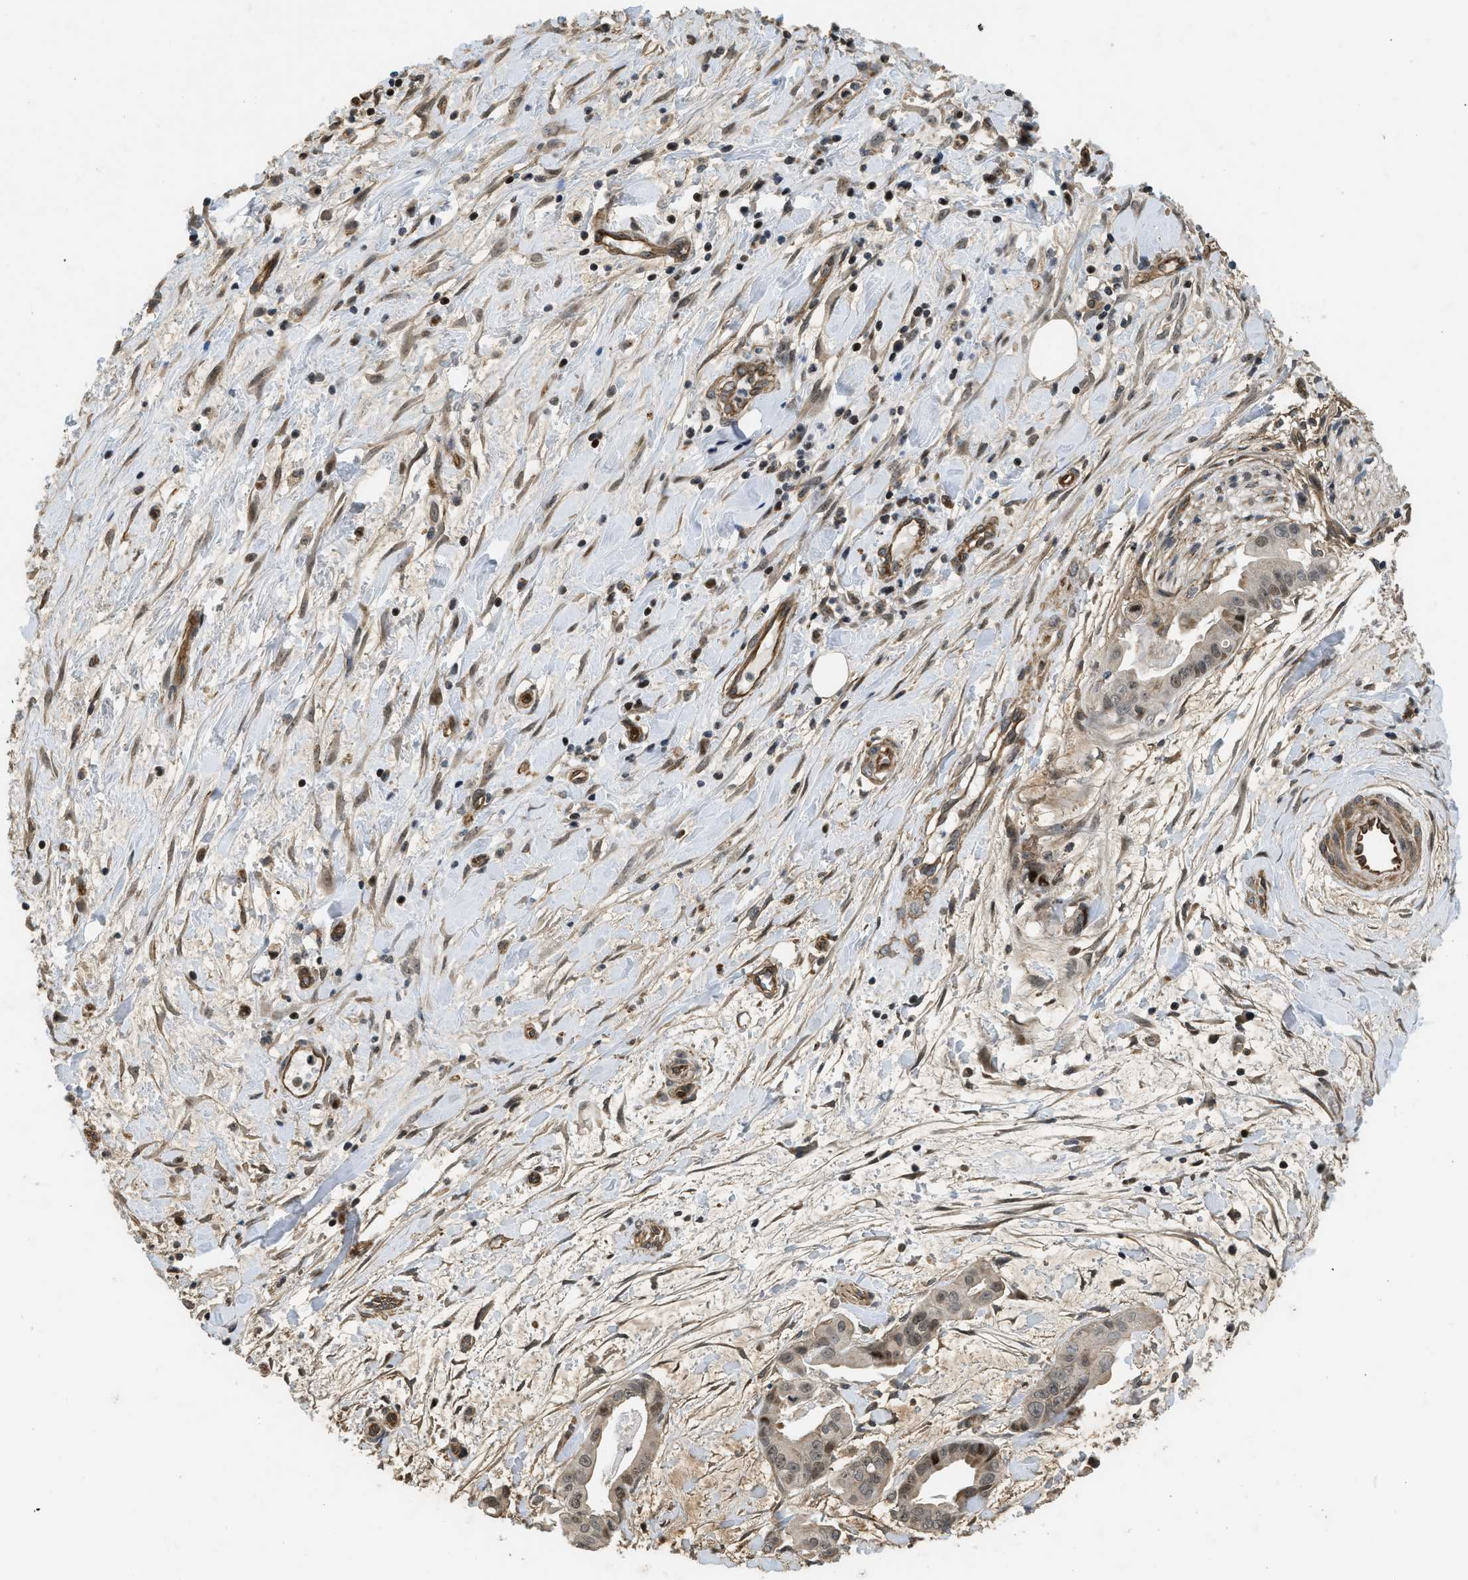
{"staining": {"intensity": "moderate", "quantity": "25%-75%", "location": "cytoplasmic/membranous,nuclear"}, "tissue": "pancreatic cancer", "cell_type": "Tumor cells", "image_type": "cancer", "snomed": [{"axis": "morphology", "description": "Adenocarcinoma, NOS"}, {"axis": "topography", "description": "Pancreas"}], "caption": "Adenocarcinoma (pancreatic) stained with a protein marker displays moderate staining in tumor cells.", "gene": "LTA4H", "patient": {"sex": "female", "age": 75}}